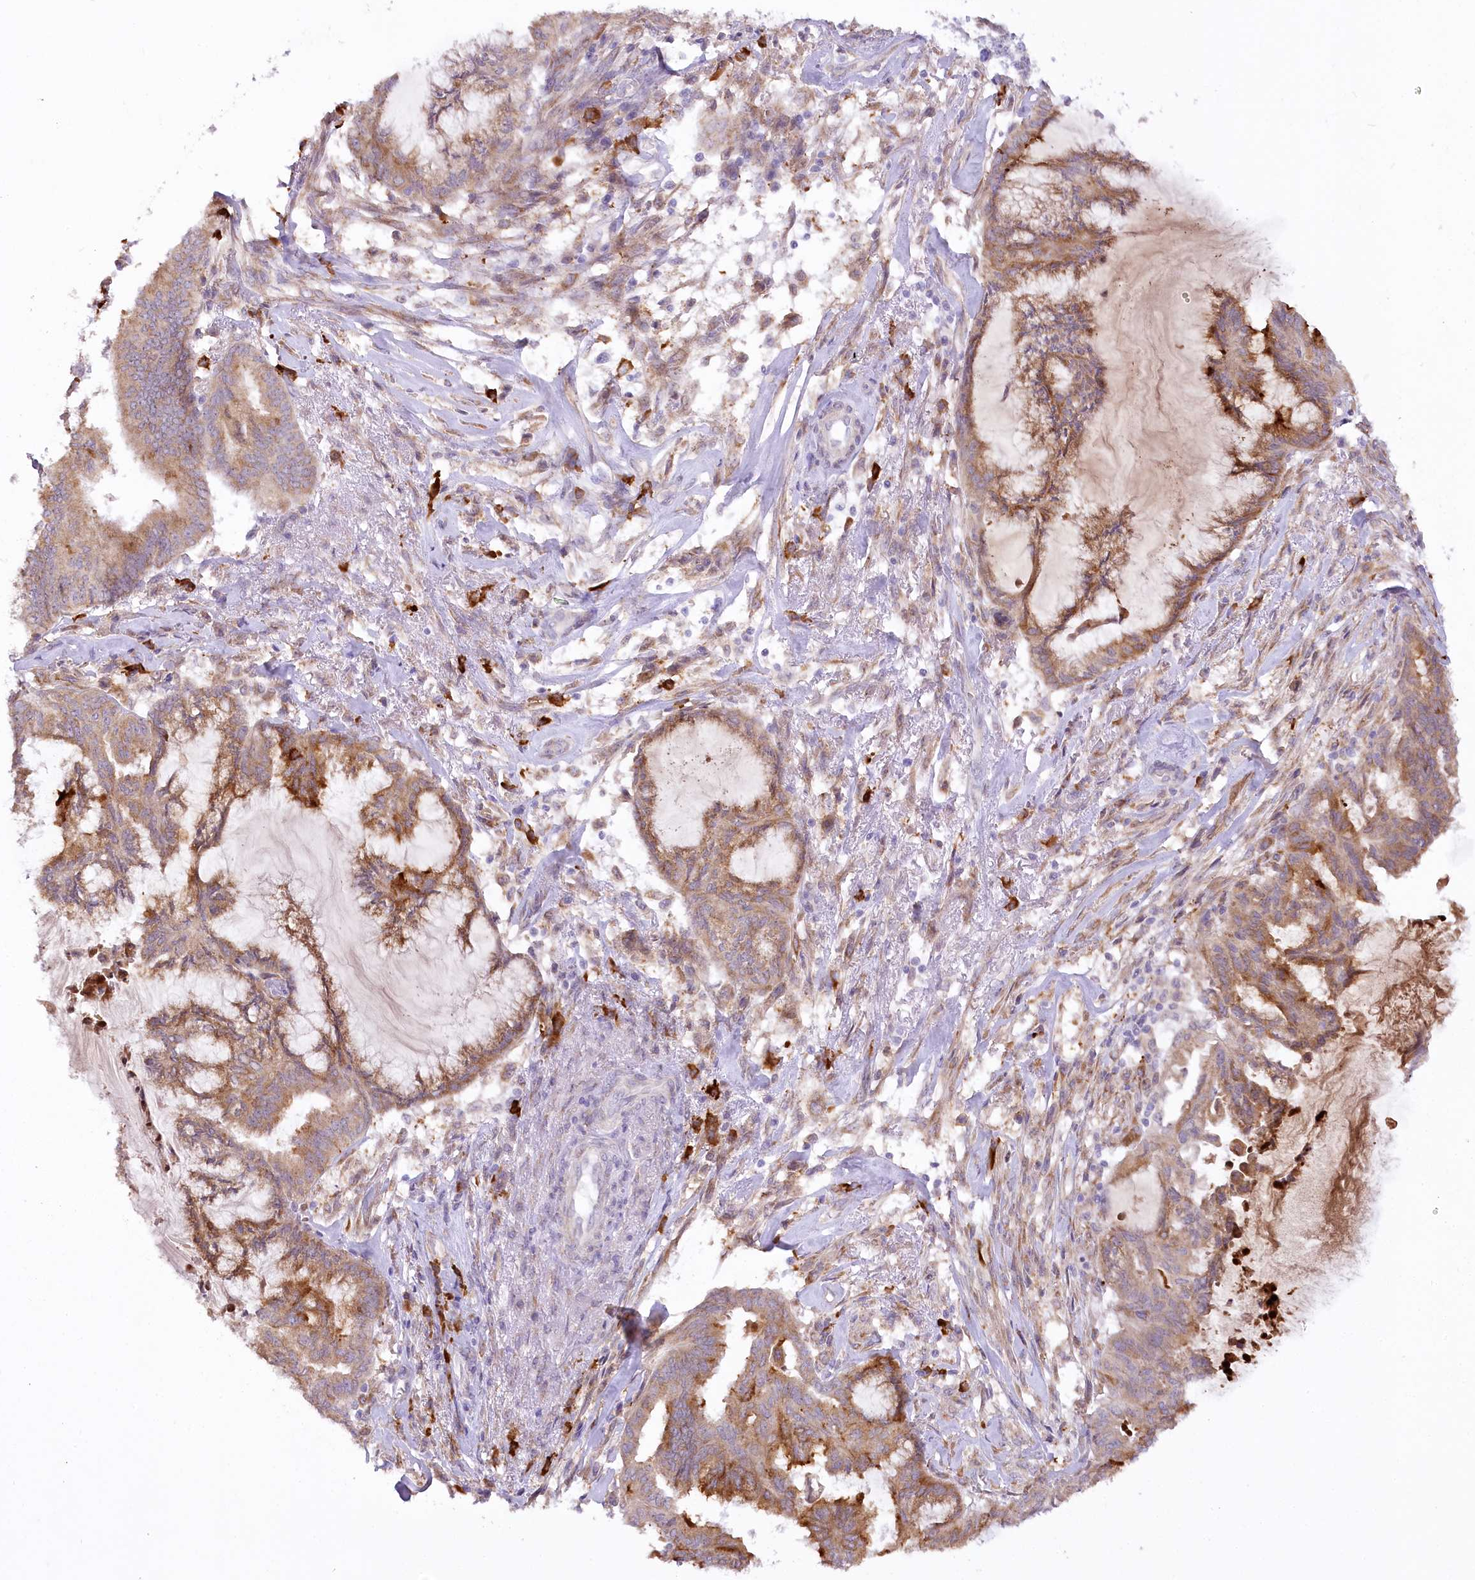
{"staining": {"intensity": "moderate", "quantity": ">75%", "location": "cytoplasmic/membranous"}, "tissue": "endometrial cancer", "cell_type": "Tumor cells", "image_type": "cancer", "snomed": [{"axis": "morphology", "description": "Adenocarcinoma, NOS"}, {"axis": "topography", "description": "Endometrium"}], "caption": "Endometrial cancer (adenocarcinoma) tissue demonstrates moderate cytoplasmic/membranous staining in about >75% of tumor cells", "gene": "NCKAP5", "patient": {"sex": "female", "age": 86}}